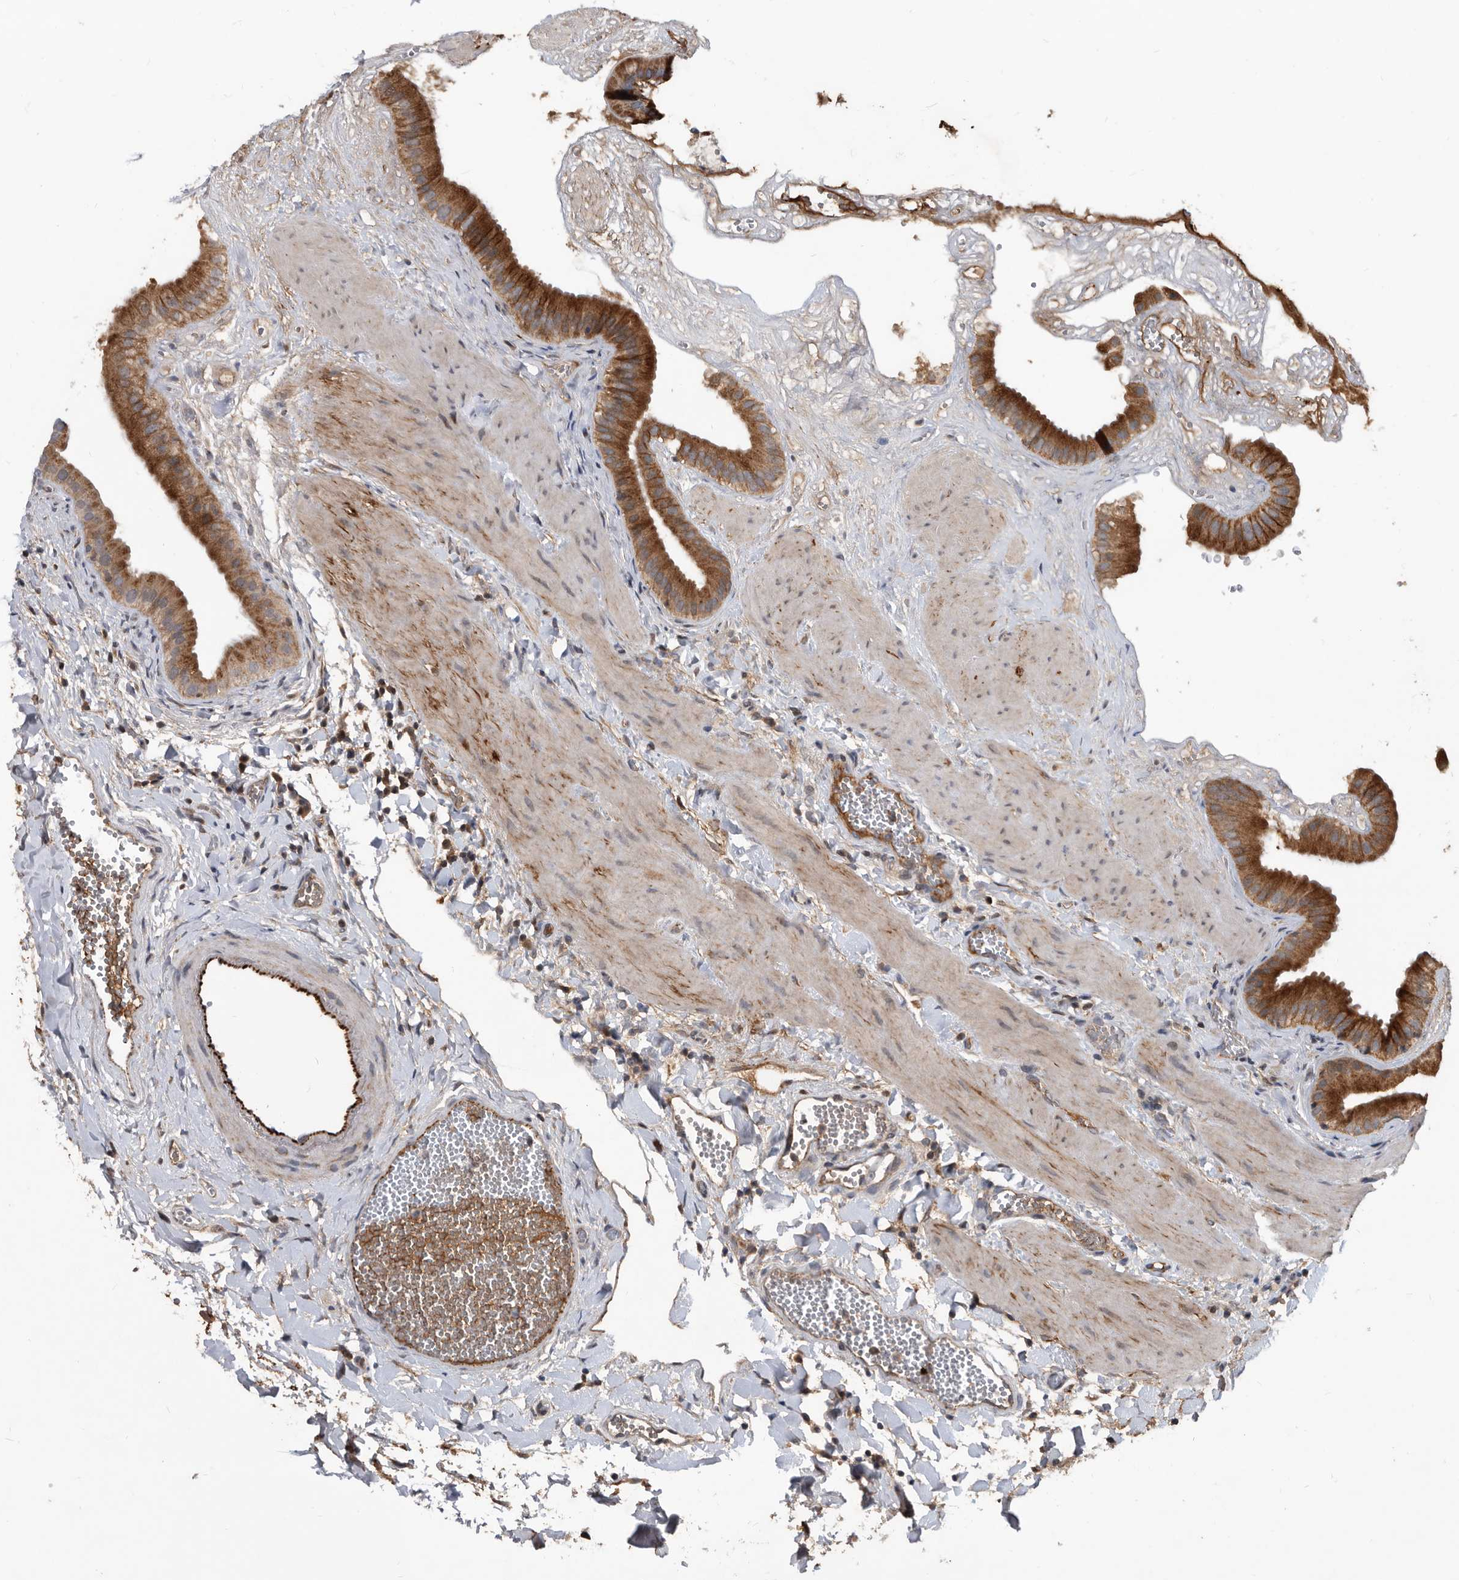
{"staining": {"intensity": "strong", "quantity": ">75%", "location": "cytoplasmic/membranous"}, "tissue": "gallbladder", "cell_type": "Glandular cells", "image_type": "normal", "snomed": [{"axis": "morphology", "description": "Normal tissue, NOS"}, {"axis": "topography", "description": "Gallbladder"}], "caption": "Protein expression analysis of unremarkable human gallbladder reveals strong cytoplasmic/membranous staining in approximately >75% of glandular cells. The staining was performed using DAB to visualize the protein expression in brown, while the nuclei were stained in blue with hematoxylin (Magnification: 20x).", "gene": "PI15", "patient": {"sex": "male", "age": 55}}